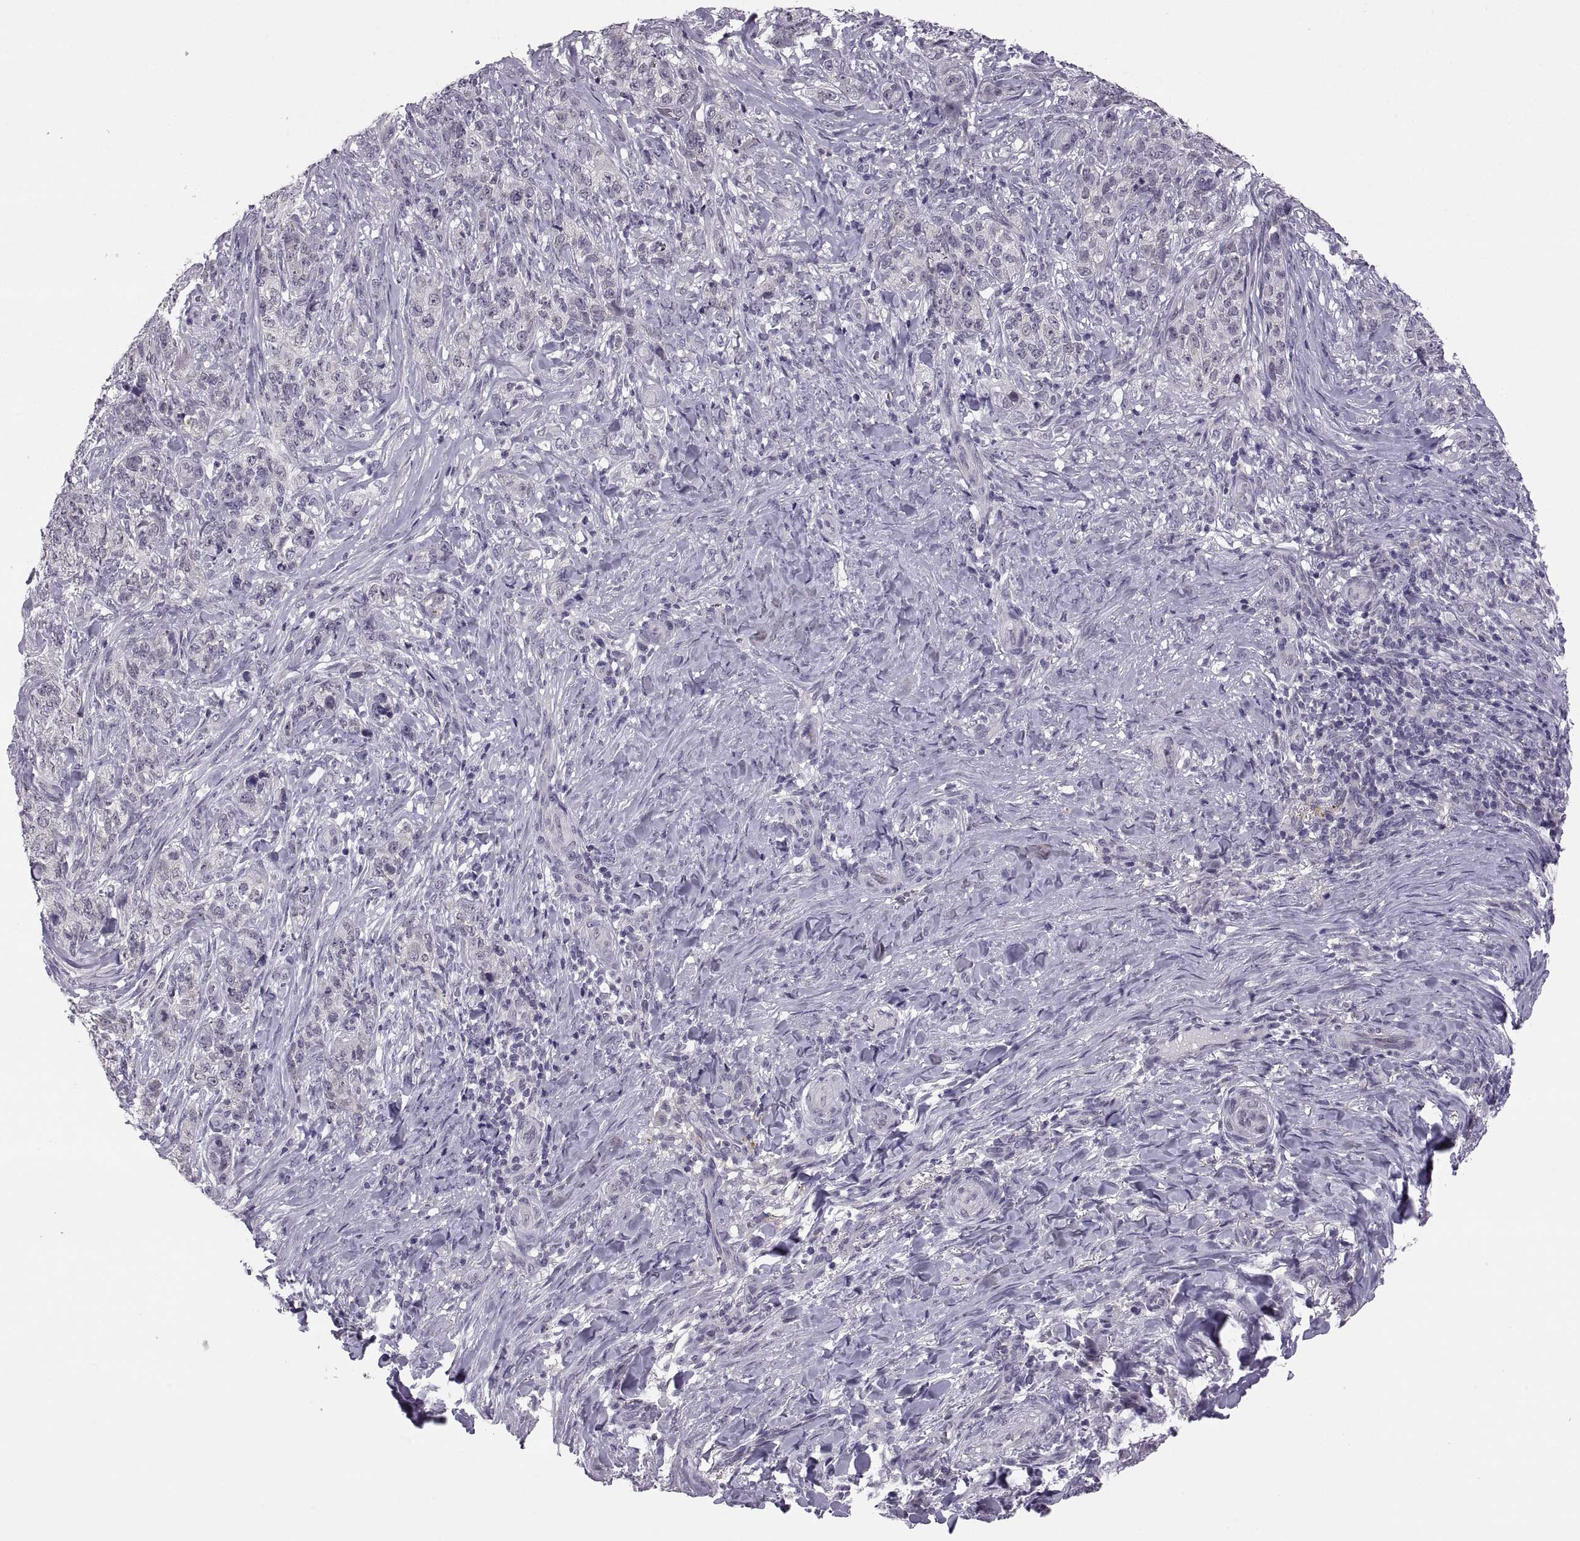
{"staining": {"intensity": "negative", "quantity": "none", "location": "none"}, "tissue": "skin cancer", "cell_type": "Tumor cells", "image_type": "cancer", "snomed": [{"axis": "morphology", "description": "Basal cell carcinoma"}, {"axis": "topography", "description": "Skin"}], "caption": "This is an immunohistochemistry (IHC) photomicrograph of human basal cell carcinoma (skin). There is no expression in tumor cells.", "gene": "ADH6", "patient": {"sex": "female", "age": 69}}